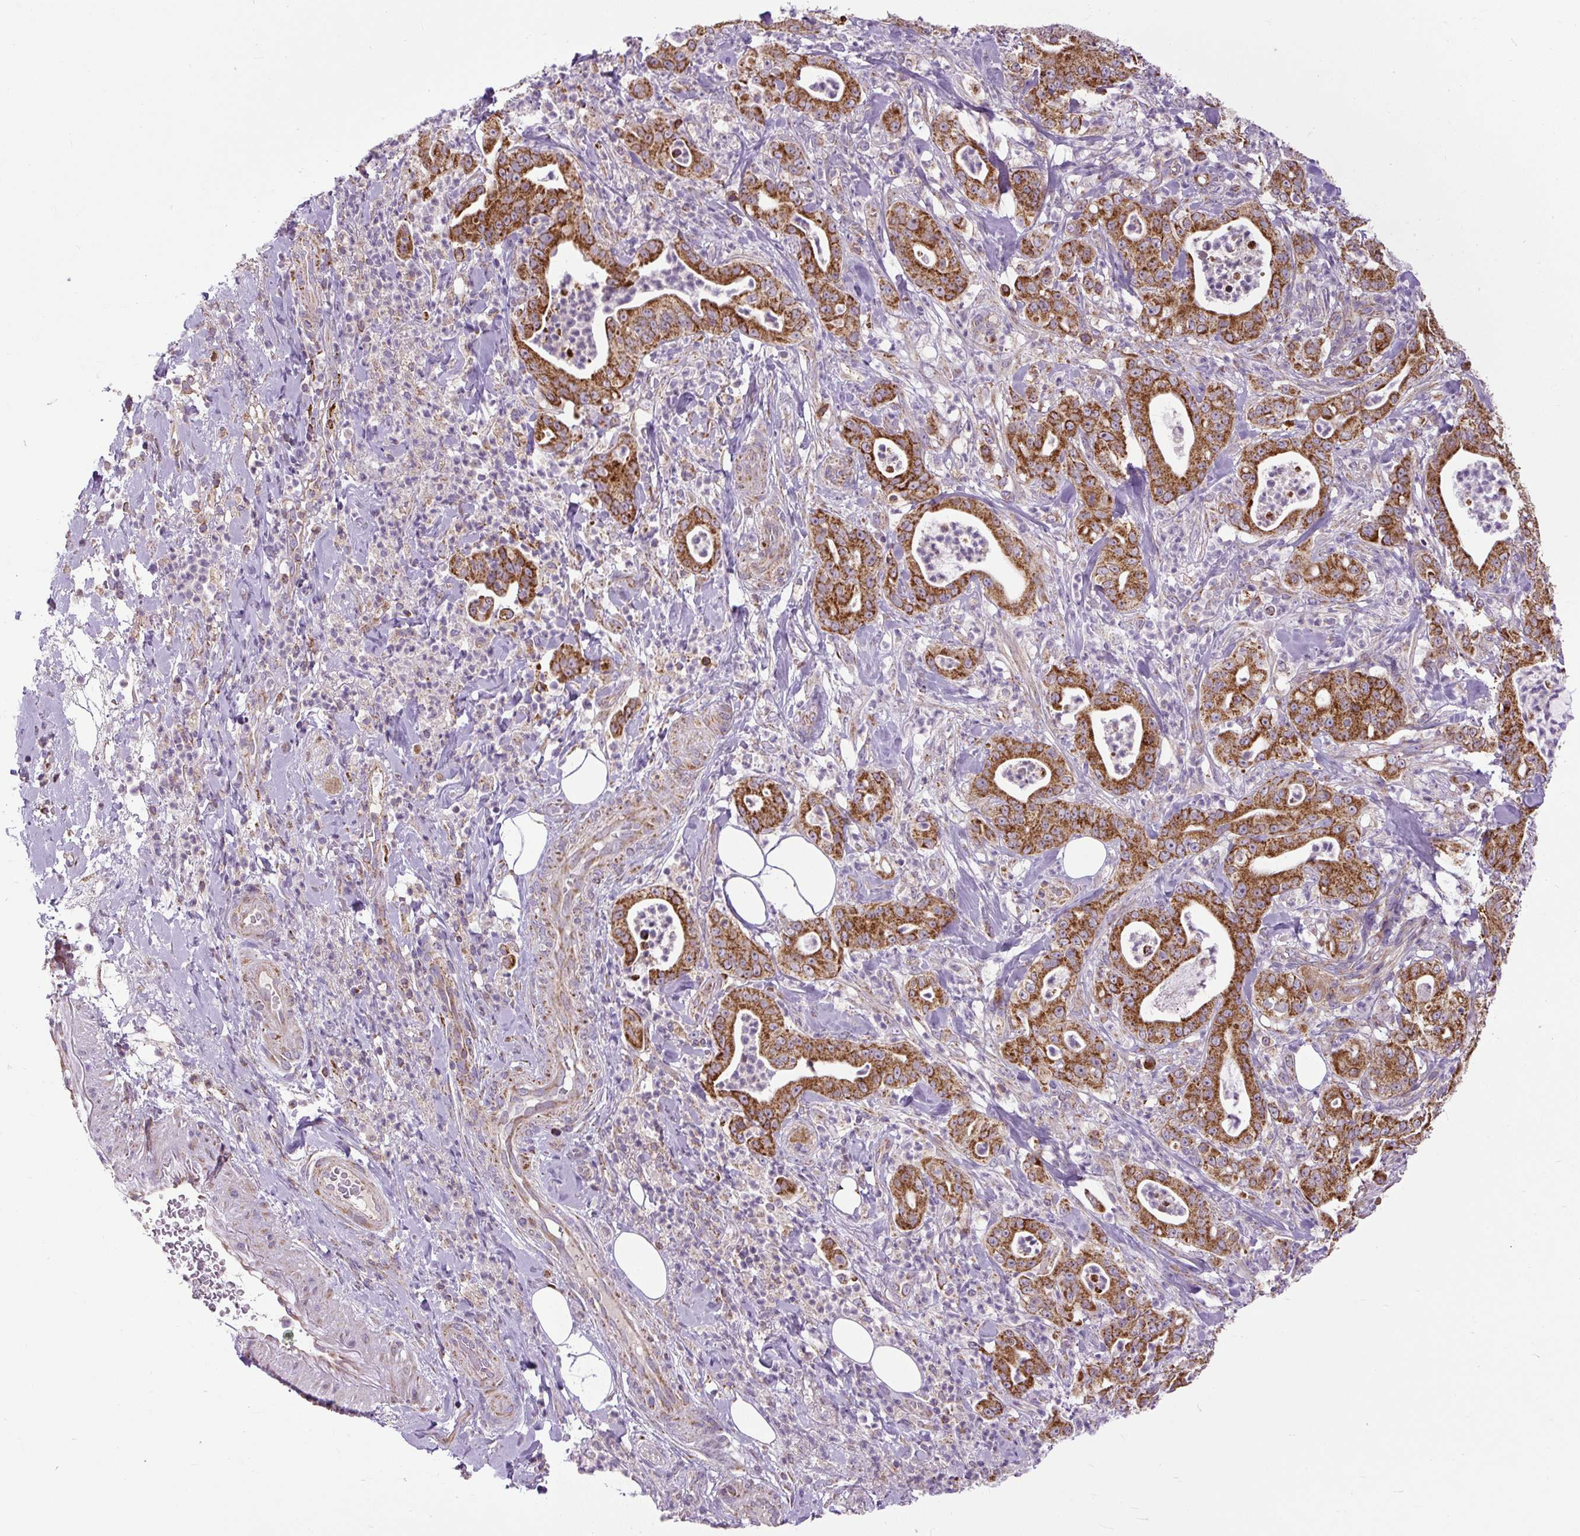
{"staining": {"intensity": "strong", "quantity": ">75%", "location": "cytoplasmic/membranous"}, "tissue": "pancreatic cancer", "cell_type": "Tumor cells", "image_type": "cancer", "snomed": [{"axis": "morphology", "description": "Adenocarcinoma, NOS"}, {"axis": "topography", "description": "Pancreas"}], "caption": "Protein analysis of pancreatic adenocarcinoma tissue reveals strong cytoplasmic/membranous positivity in approximately >75% of tumor cells.", "gene": "TM2D3", "patient": {"sex": "male", "age": 71}}